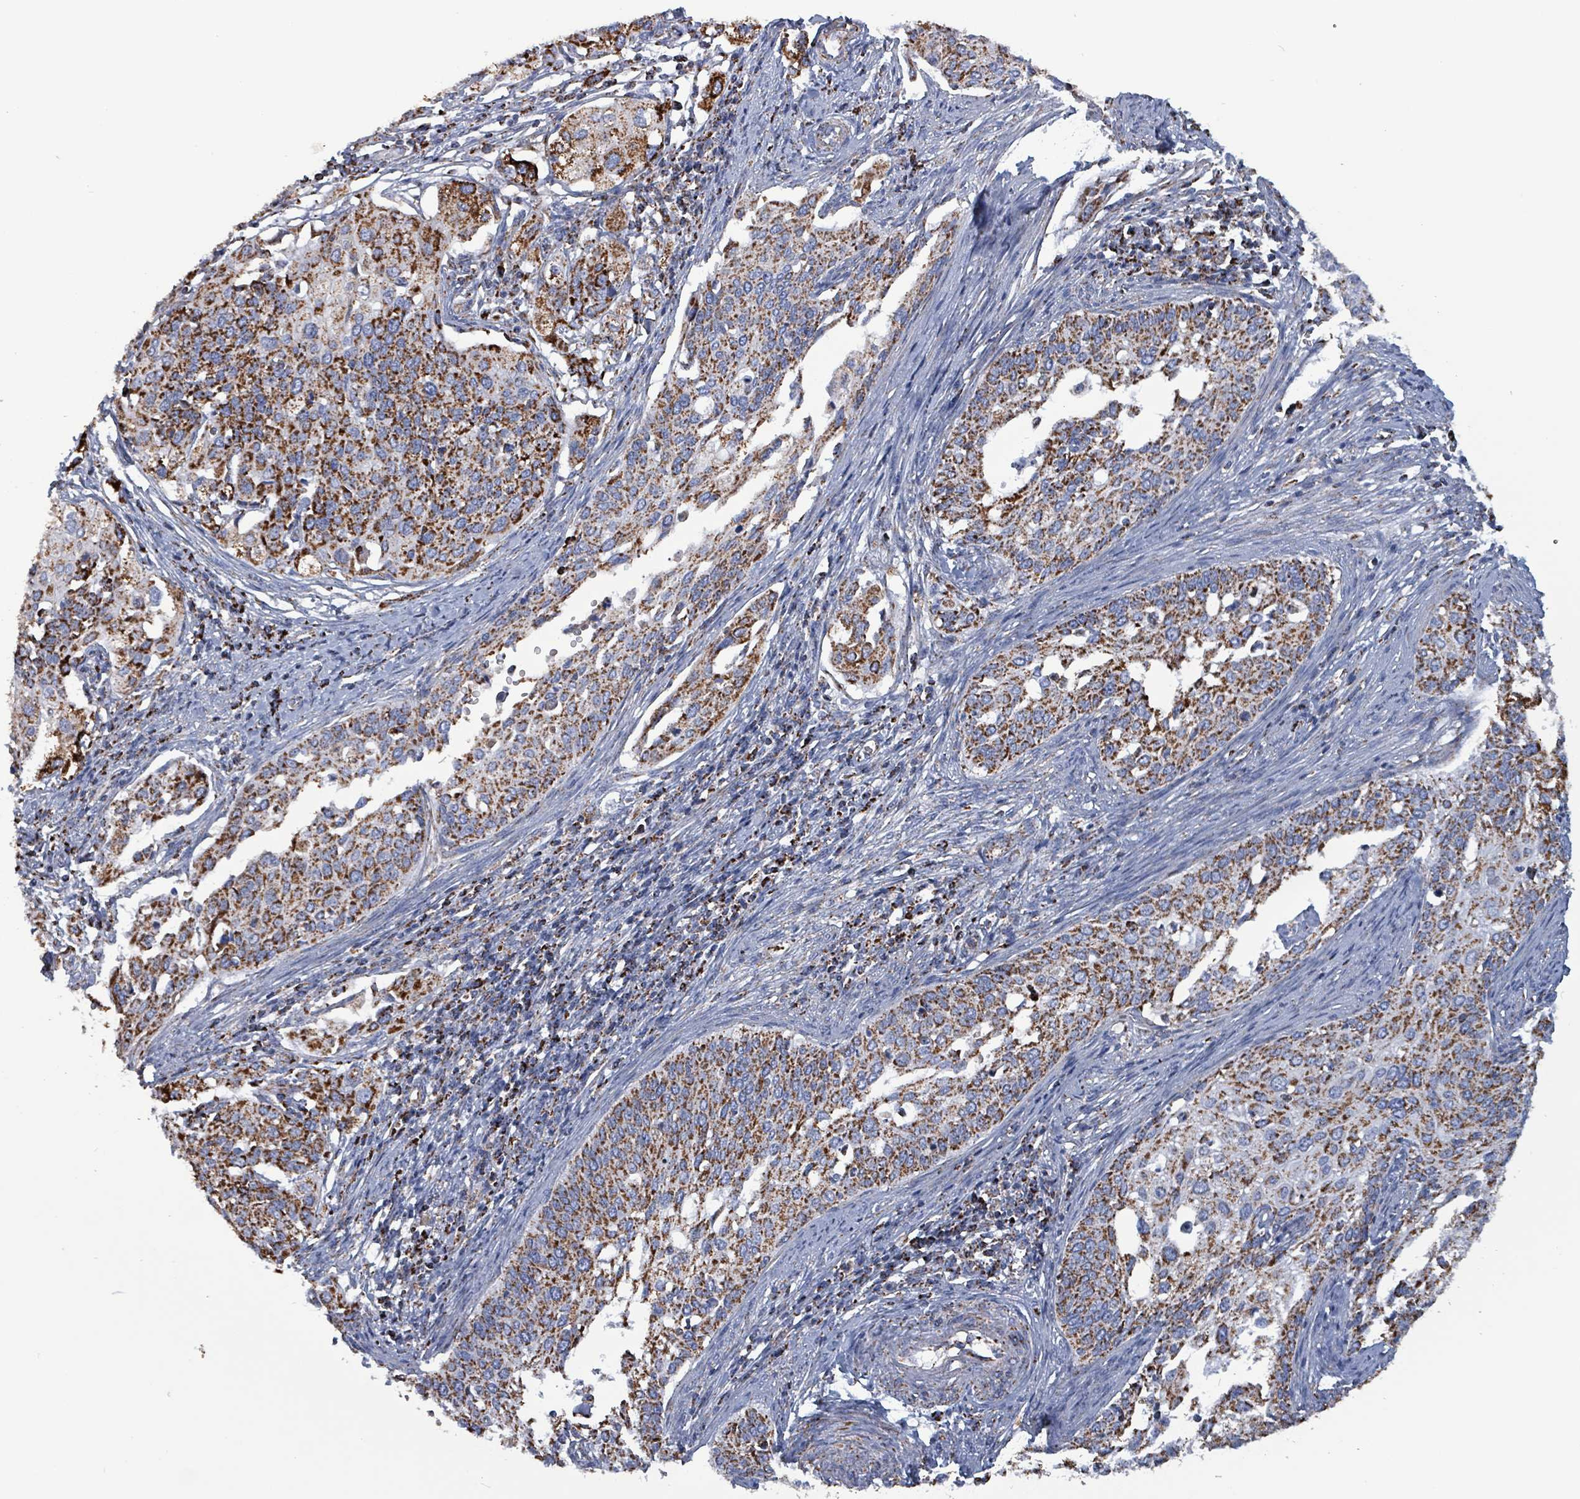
{"staining": {"intensity": "strong", "quantity": ">75%", "location": "cytoplasmic/membranous"}, "tissue": "cervical cancer", "cell_type": "Tumor cells", "image_type": "cancer", "snomed": [{"axis": "morphology", "description": "Squamous cell carcinoma, NOS"}, {"axis": "topography", "description": "Cervix"}], "caption": "This is a photomicrograph of IHC staining of cervical cancer (squamous cell carcinoma), which shows strong staining in the cytoplasmic/membranous of tumor cells.", "gene": "IDH3B", "patient": {"sex": "female", "age": 44}}